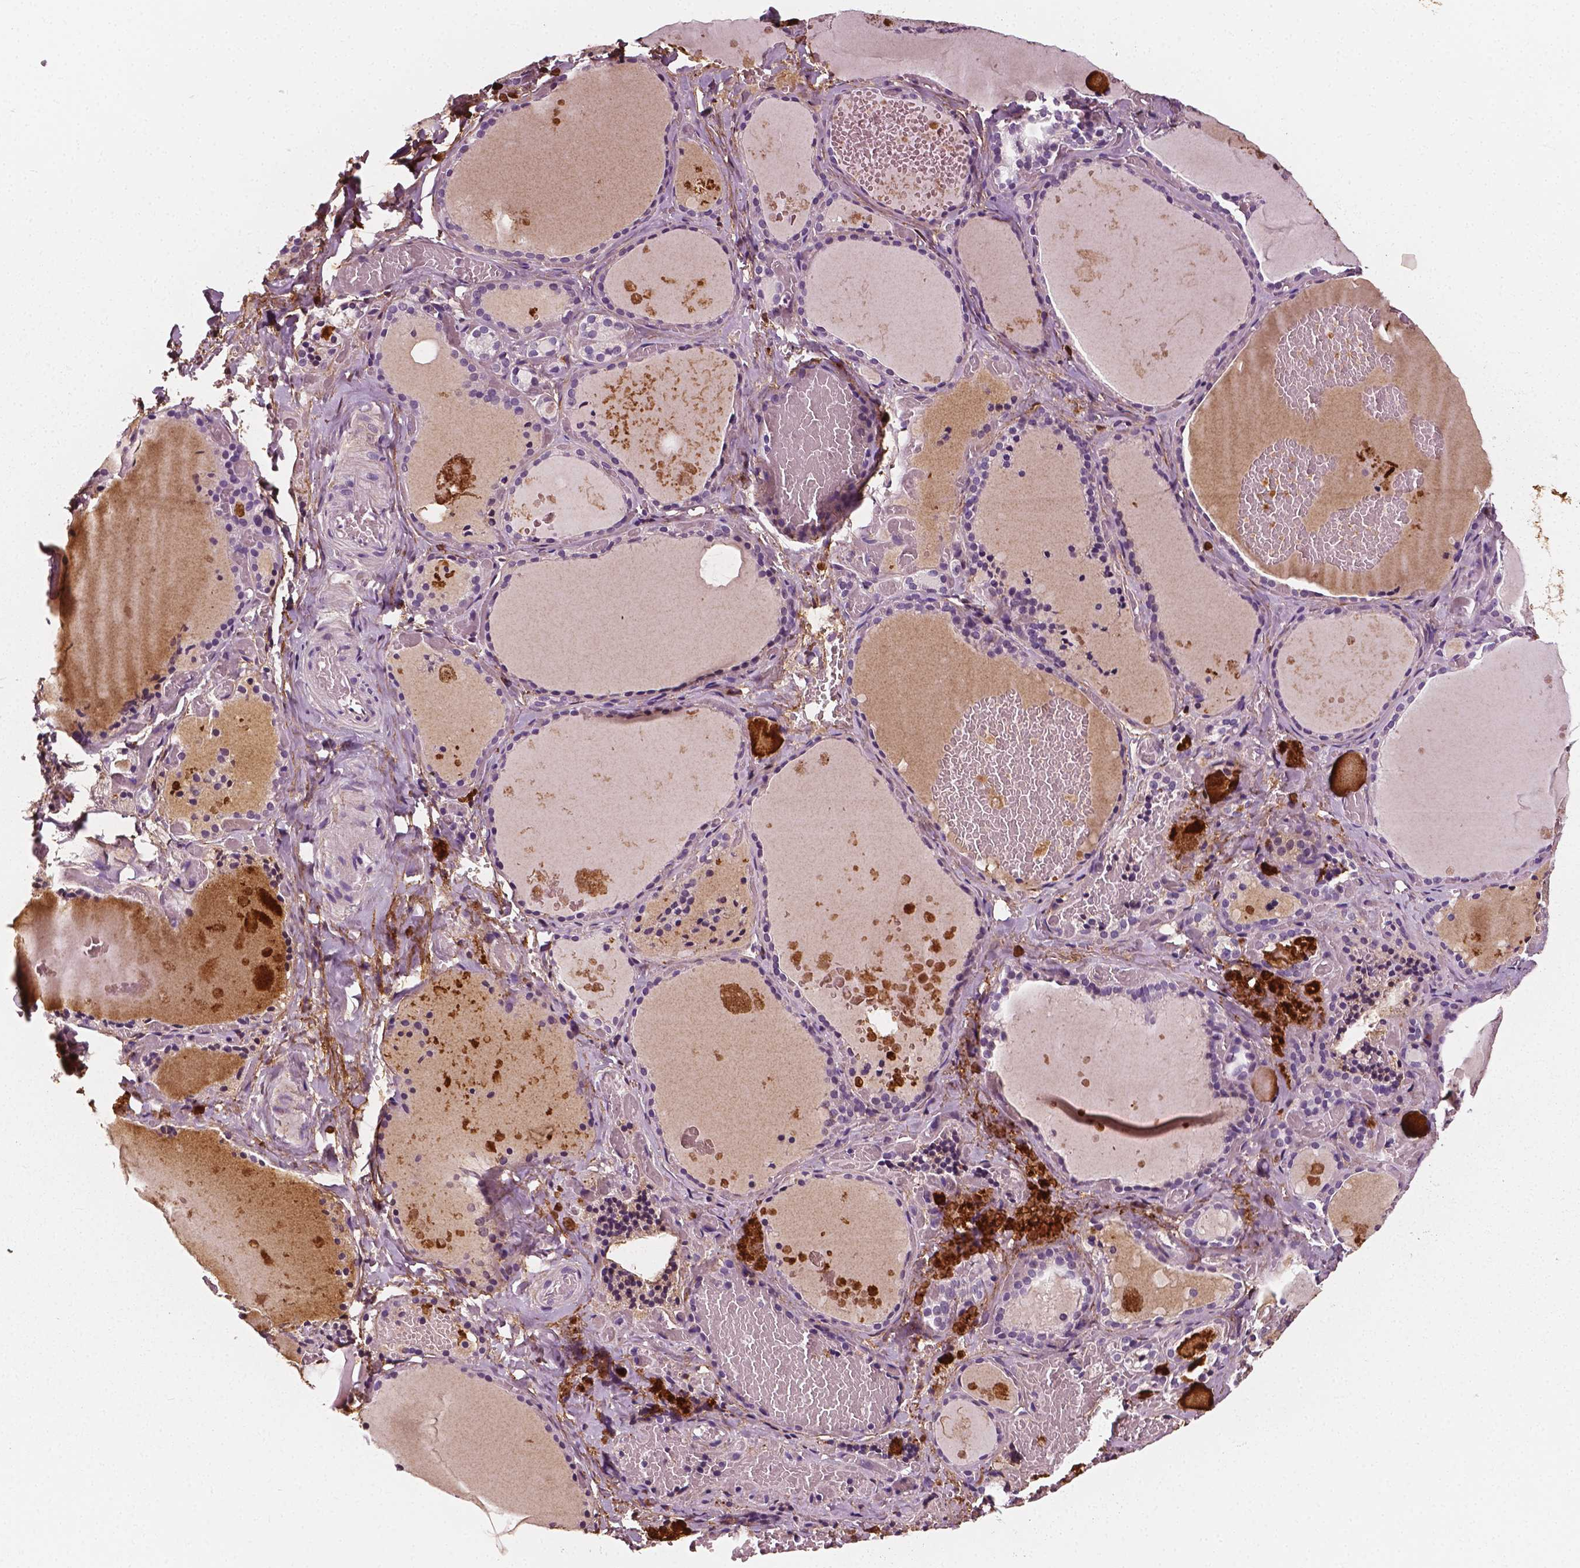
{"staining": {"intensity": "negative", "quantity": "none", "location": "none"}, "tissue": "thyroid gland", "cell_type": "Glandular cells", "image_type": "normal", "snomed": [{"axis": "morphology", "description": "Normal tissue, NOS"}, {"axis": "topography", "description": "Thyroid gland"}], "caption": "Unremarkable thyroid gland was stained to show a protein in brown. There is no significant positivity in glandular cells. (Immunohistochemistry (ihc), brightfield microscopy, high magnification).", "gene": "FBLN1", "patient": {"sex": "female", "age": 56}}